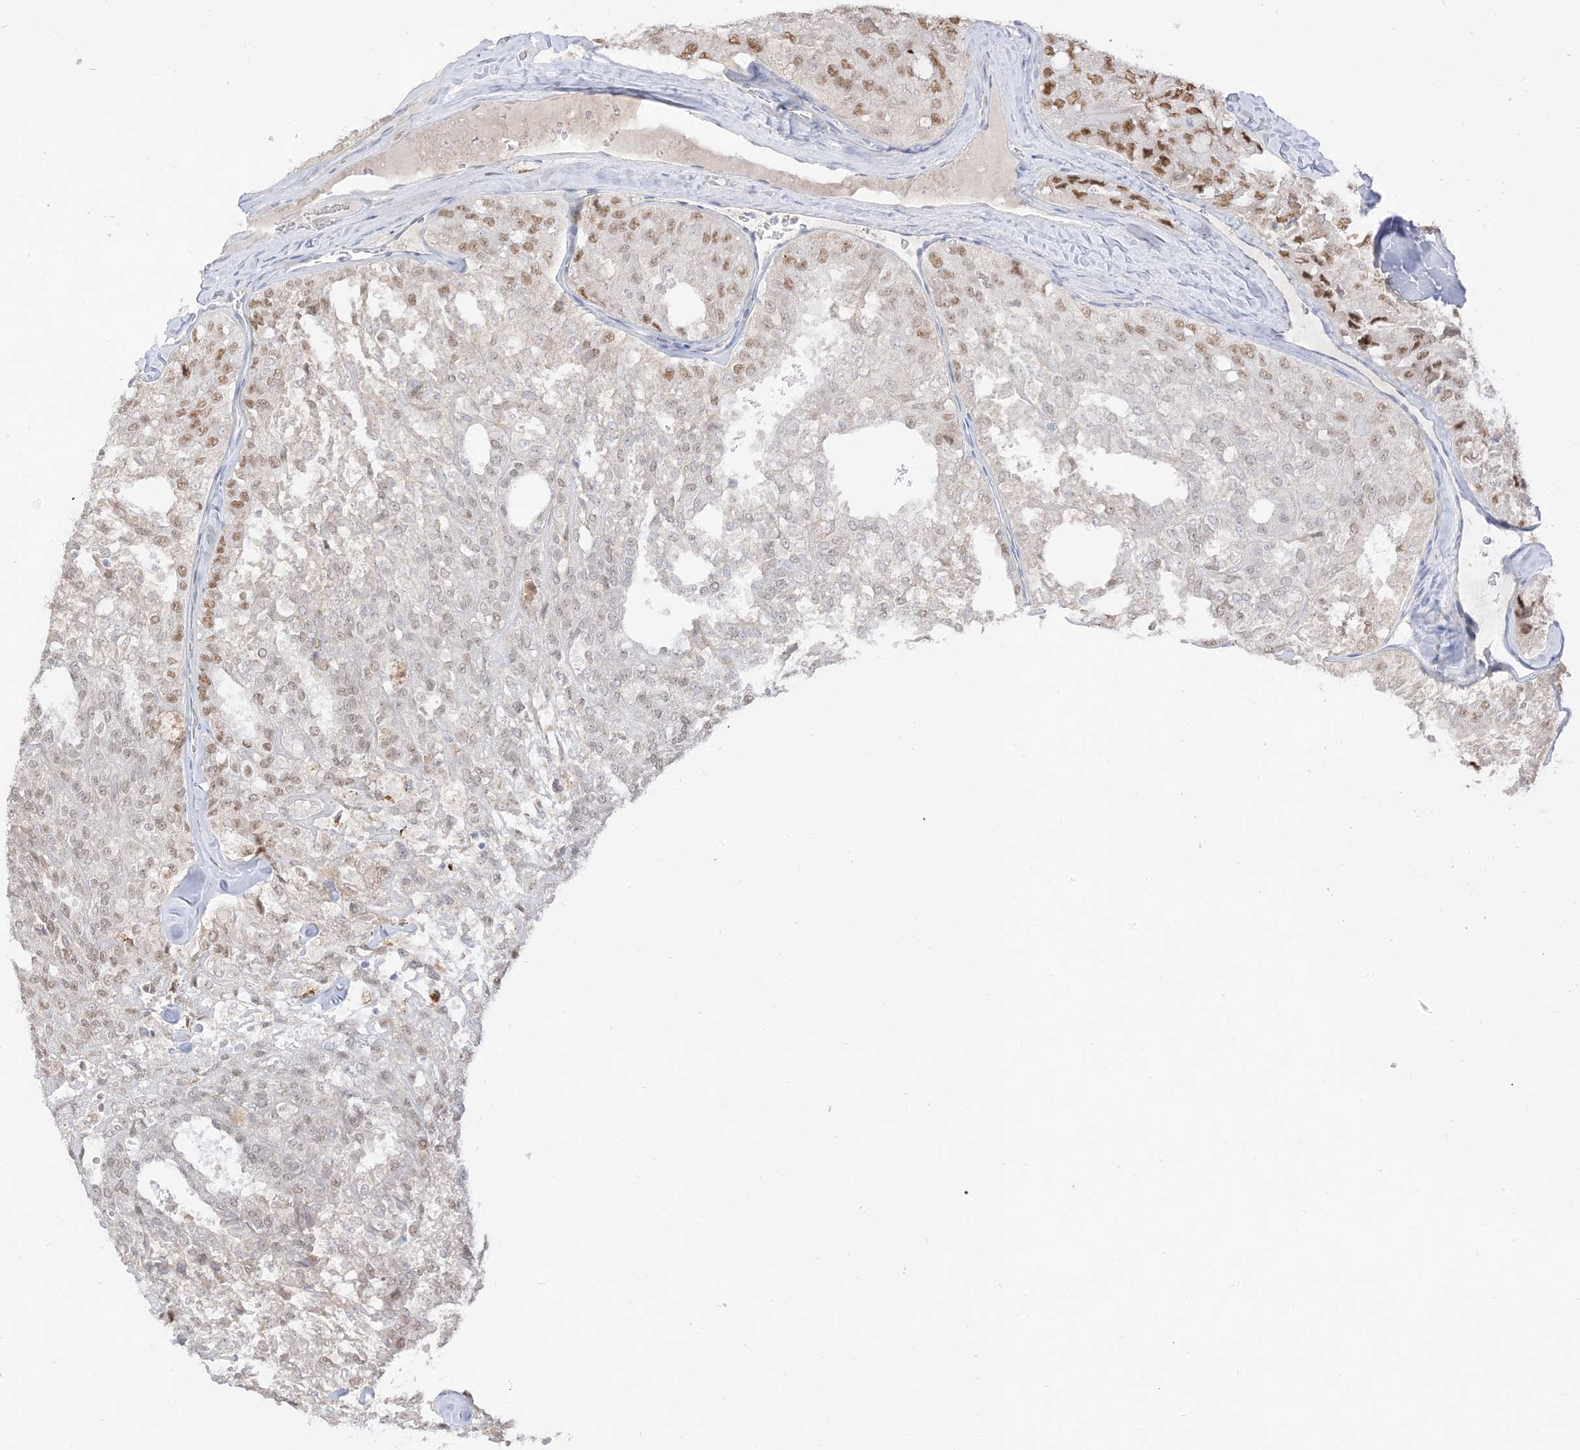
{"staining": {"intensity": "moderate", "quantity": "<25%", "location": "nuclear"}, "tissue": "thyroid cancer", "cell_type": "Tumor cells", "image_type": "cancer", "snomed": [{"axis": "morphology", "description": "Follicular adenoma carcinoma, NOS"}, {"axis": "topography", "description": "Thyroid gland"}], "caption": "Protein staining exhibits moderate nuclear positivity in about <25% of tumor cells in thyroid cancer.", "gene": "LOXL3", "patient": {"sex": "male", "age": 75}}